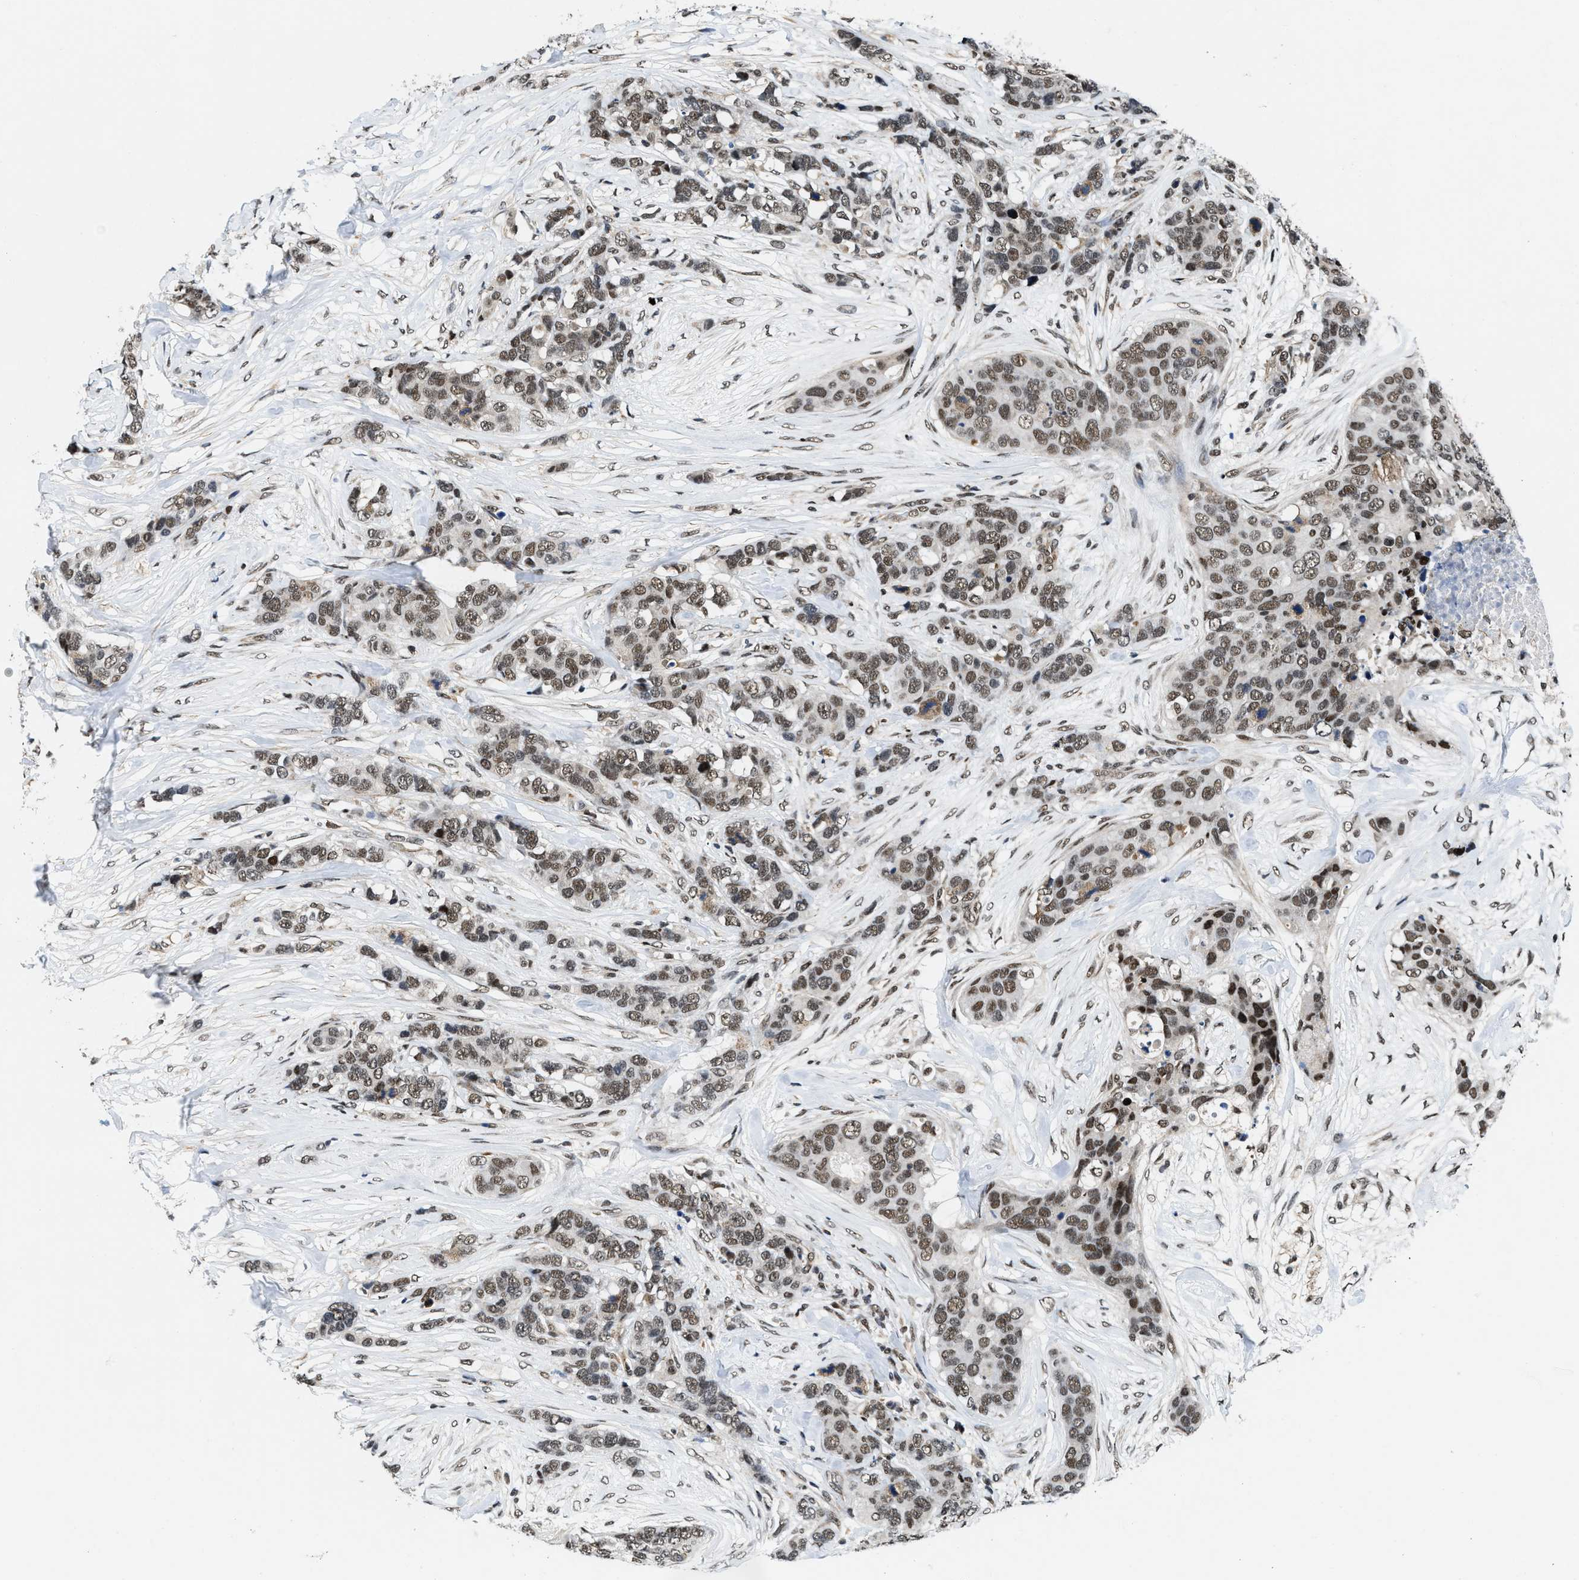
{"staining": {"intensity": "moderate", "quantity": ">75%", "location": "nuclear"}, "tissue": "breast cancer", "cell_type": "Tumor cells", "image_type": "cancer", "snomed": [{"axis": "morphology", "description": "Lobular carcinoma"}, {"axis": "topography", "description": "Breast"}], "caption": "Immunohistochemistry staining of breast cancer (lobular carcinoma), which demonstrates medium levels of moderate nuclear positivity in approximately >75% of tumor cells indicating moderate nuclear protein expression. The staining was performed using DAB (3,3'-diaminobenzidine) (brown) for protein detection and nuclei were counterstained in hematoxylin (blue).", "gene": "SAFB", "patient": {"sex": "female", "age": 59}}